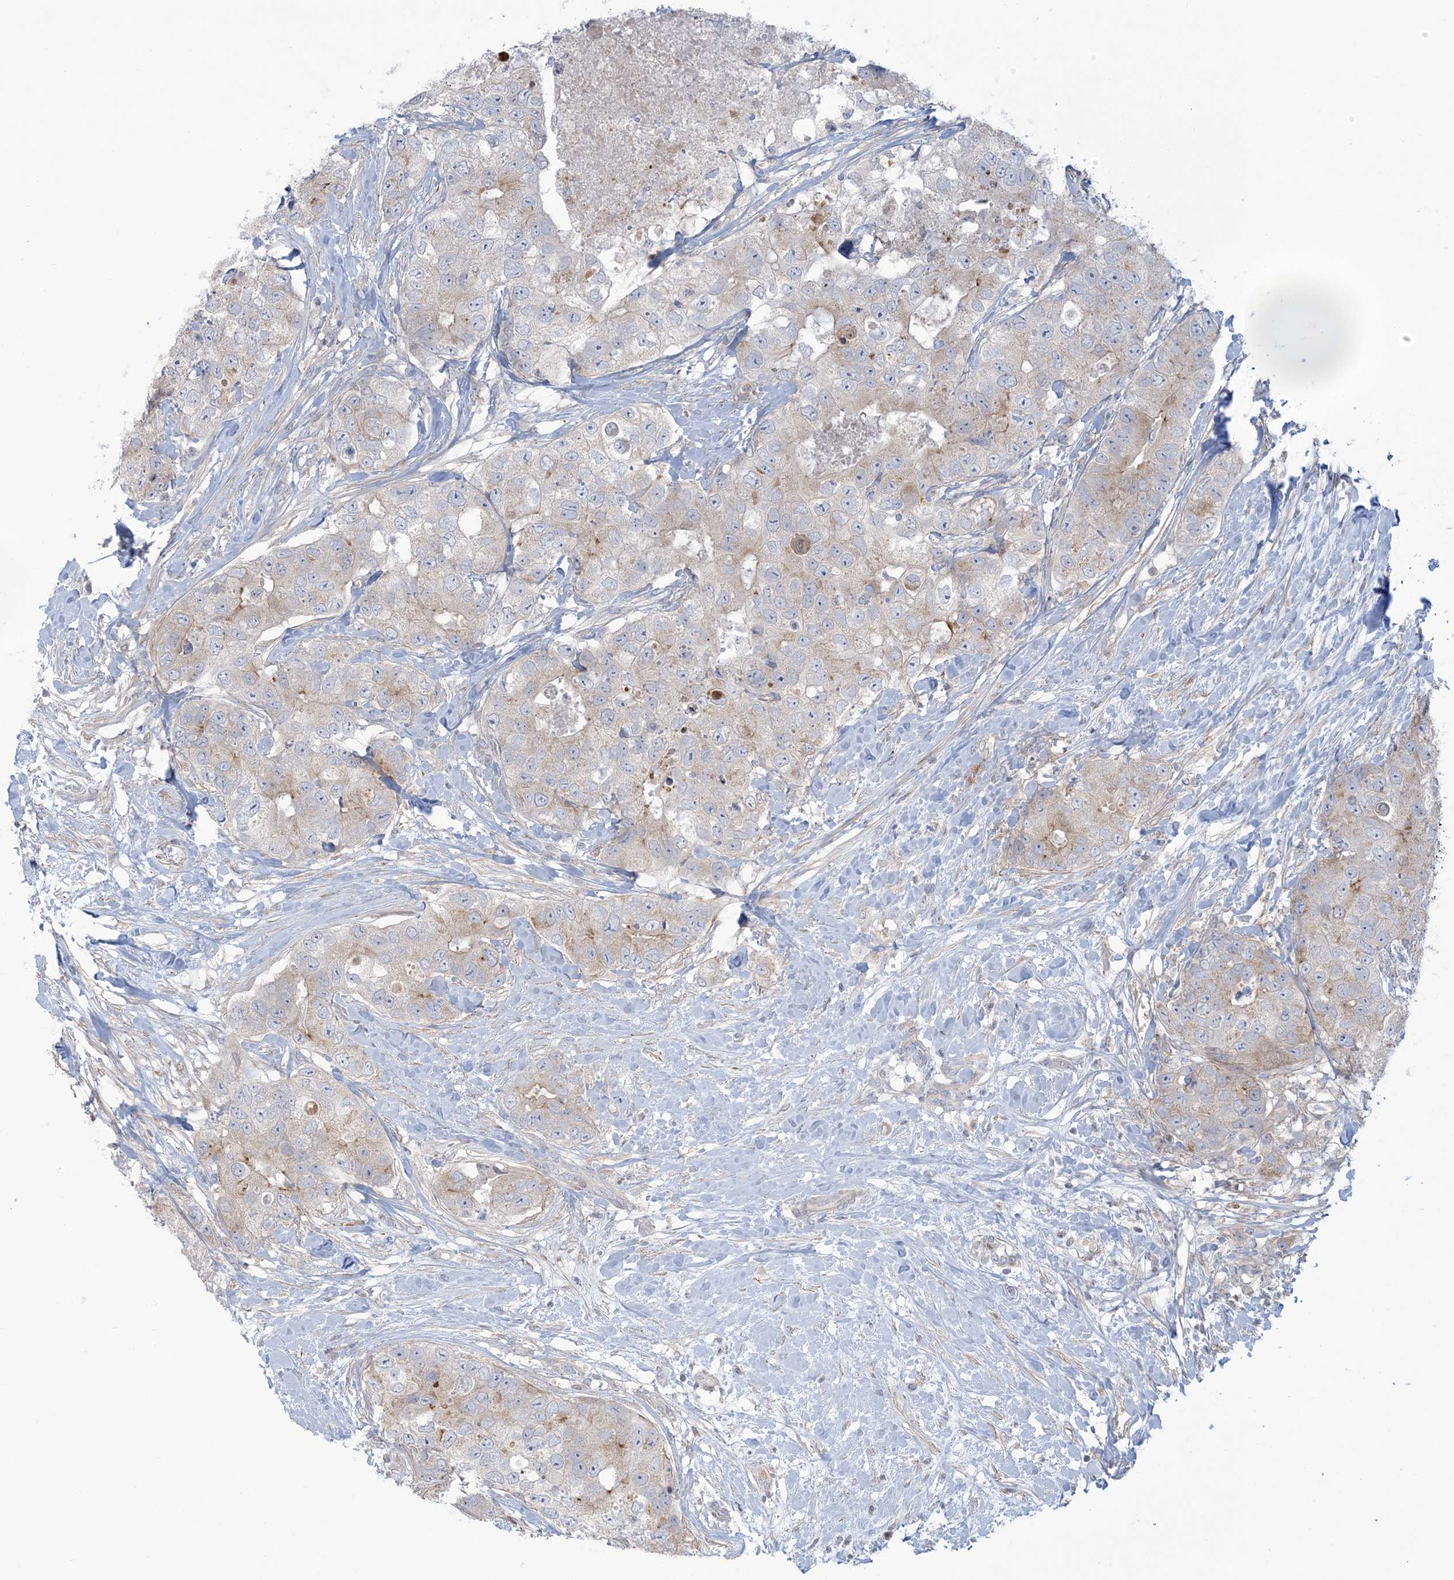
{"staining": {"intensity": "weak", "quantity": "<25%", "location": "cytoplasmic/membranous"}, "tissue": "breast cancer", "cell_type": "Tumor cells", "image_type": "cancer", "snomed": [{"axis": "morphology", "description": "Duct carcinoma"}, {"axis": "topography", "description": "Breast"}], "caption": "This is an immunohistochemistry (IHC) micrograph of intraductal carcinoma (breast). There is no staining in tumor cells.", "gene": "AFTPH", "patient": {"sex": "female", "age": 62}}